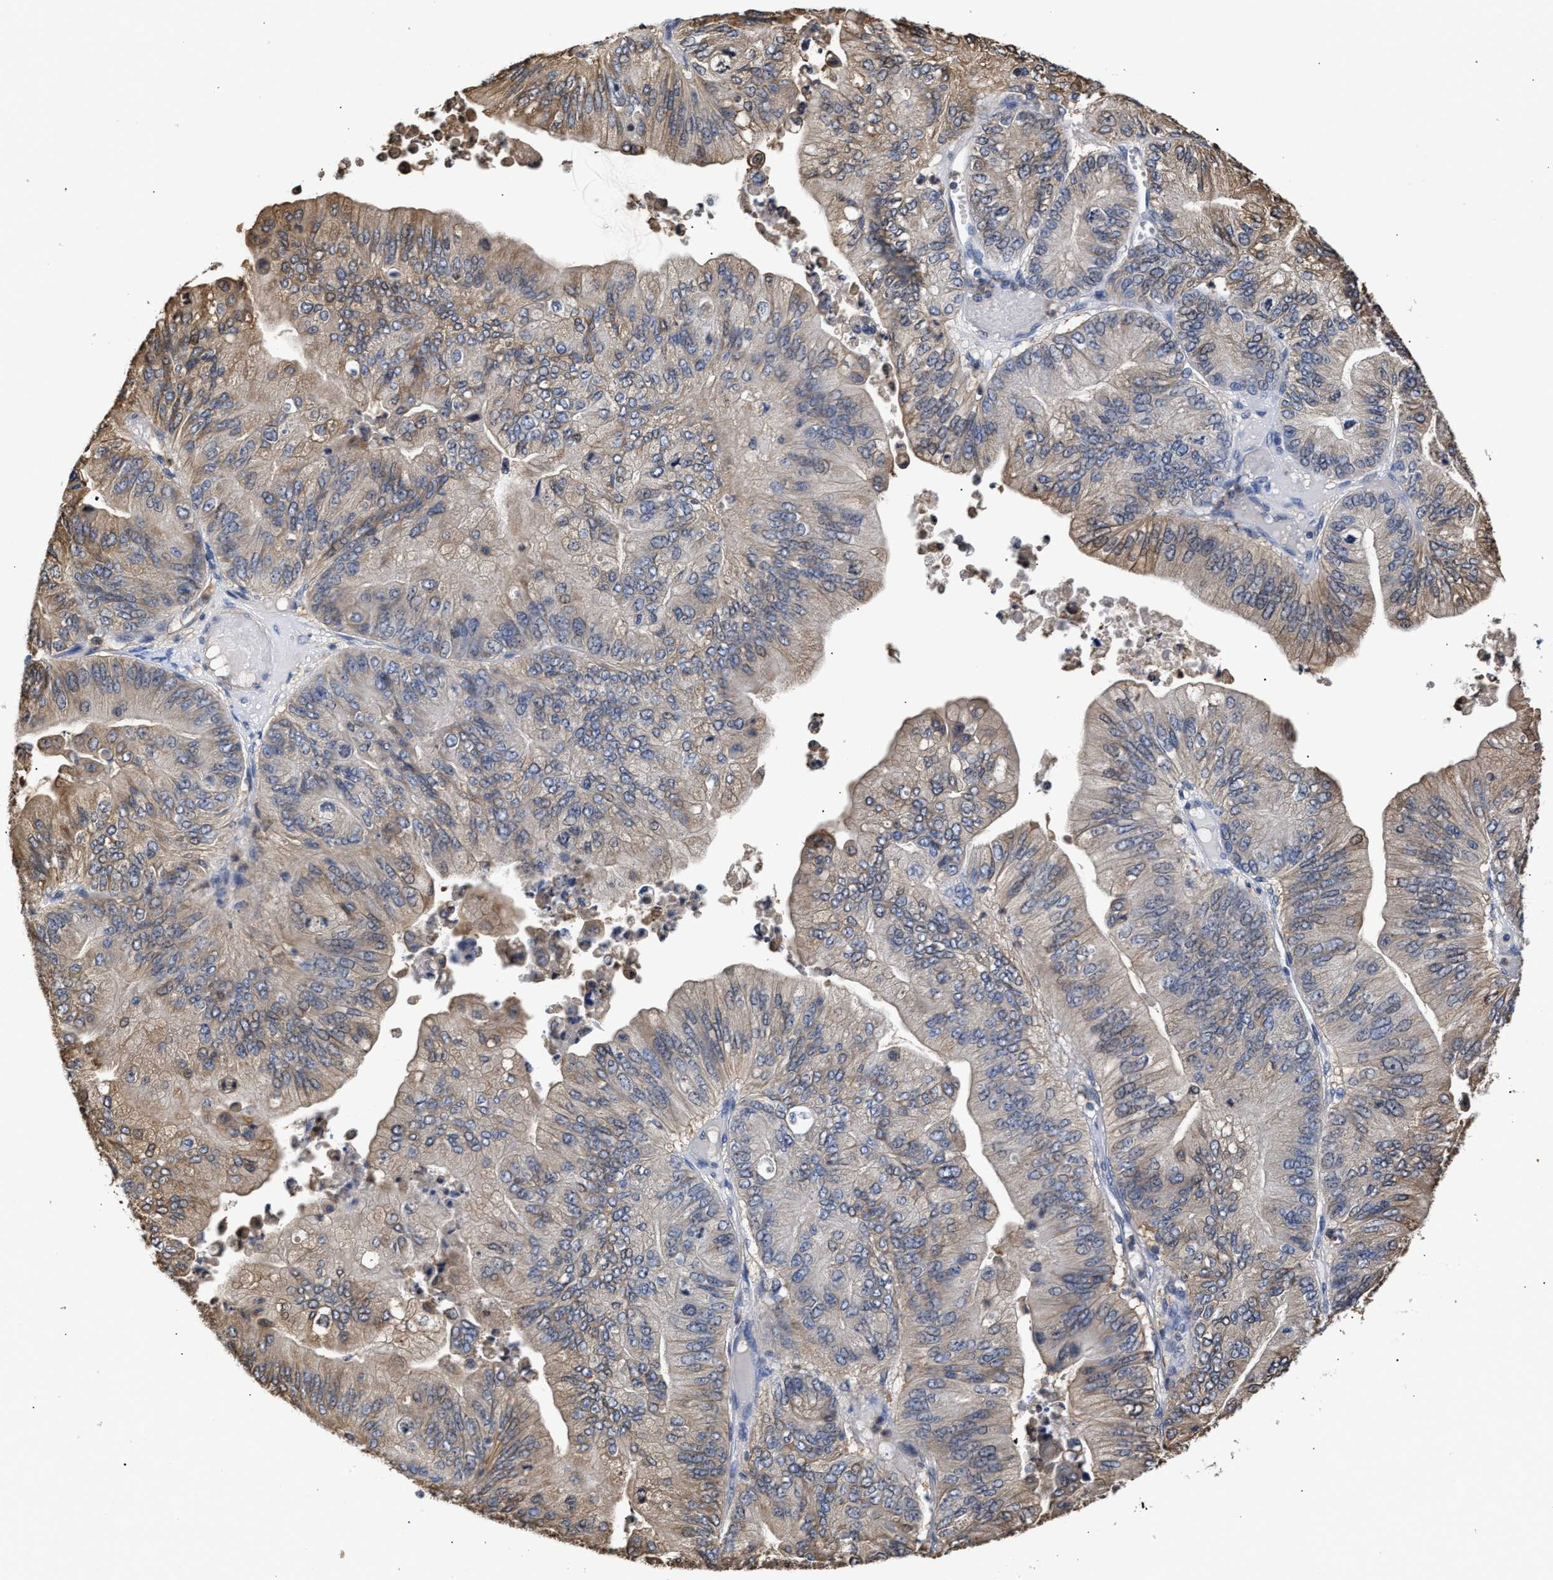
{"staining": {"intensity": "weak", "quantity": "25%-75%", "location": "cytoplasmic/membranous"}, "tissue": "ovarian cancer", "cell_type": "Tumor cells", "image_type": "cancer", "snomed": [{"axis": "morphology", "description": "Cystadenocarcinoma, mucinous, NOS"}, {"axis": "topography", "description": "Ovary"}], "caption": "Protein expression analysis of mucinous cystadenocarcinoma (ovarian) exhibits weak cytoplasmic/membranous expression in about 25%-75% of tumor cells.", "gene": "KLHDC1", "patient": {"sex": "female", "age": 61}}